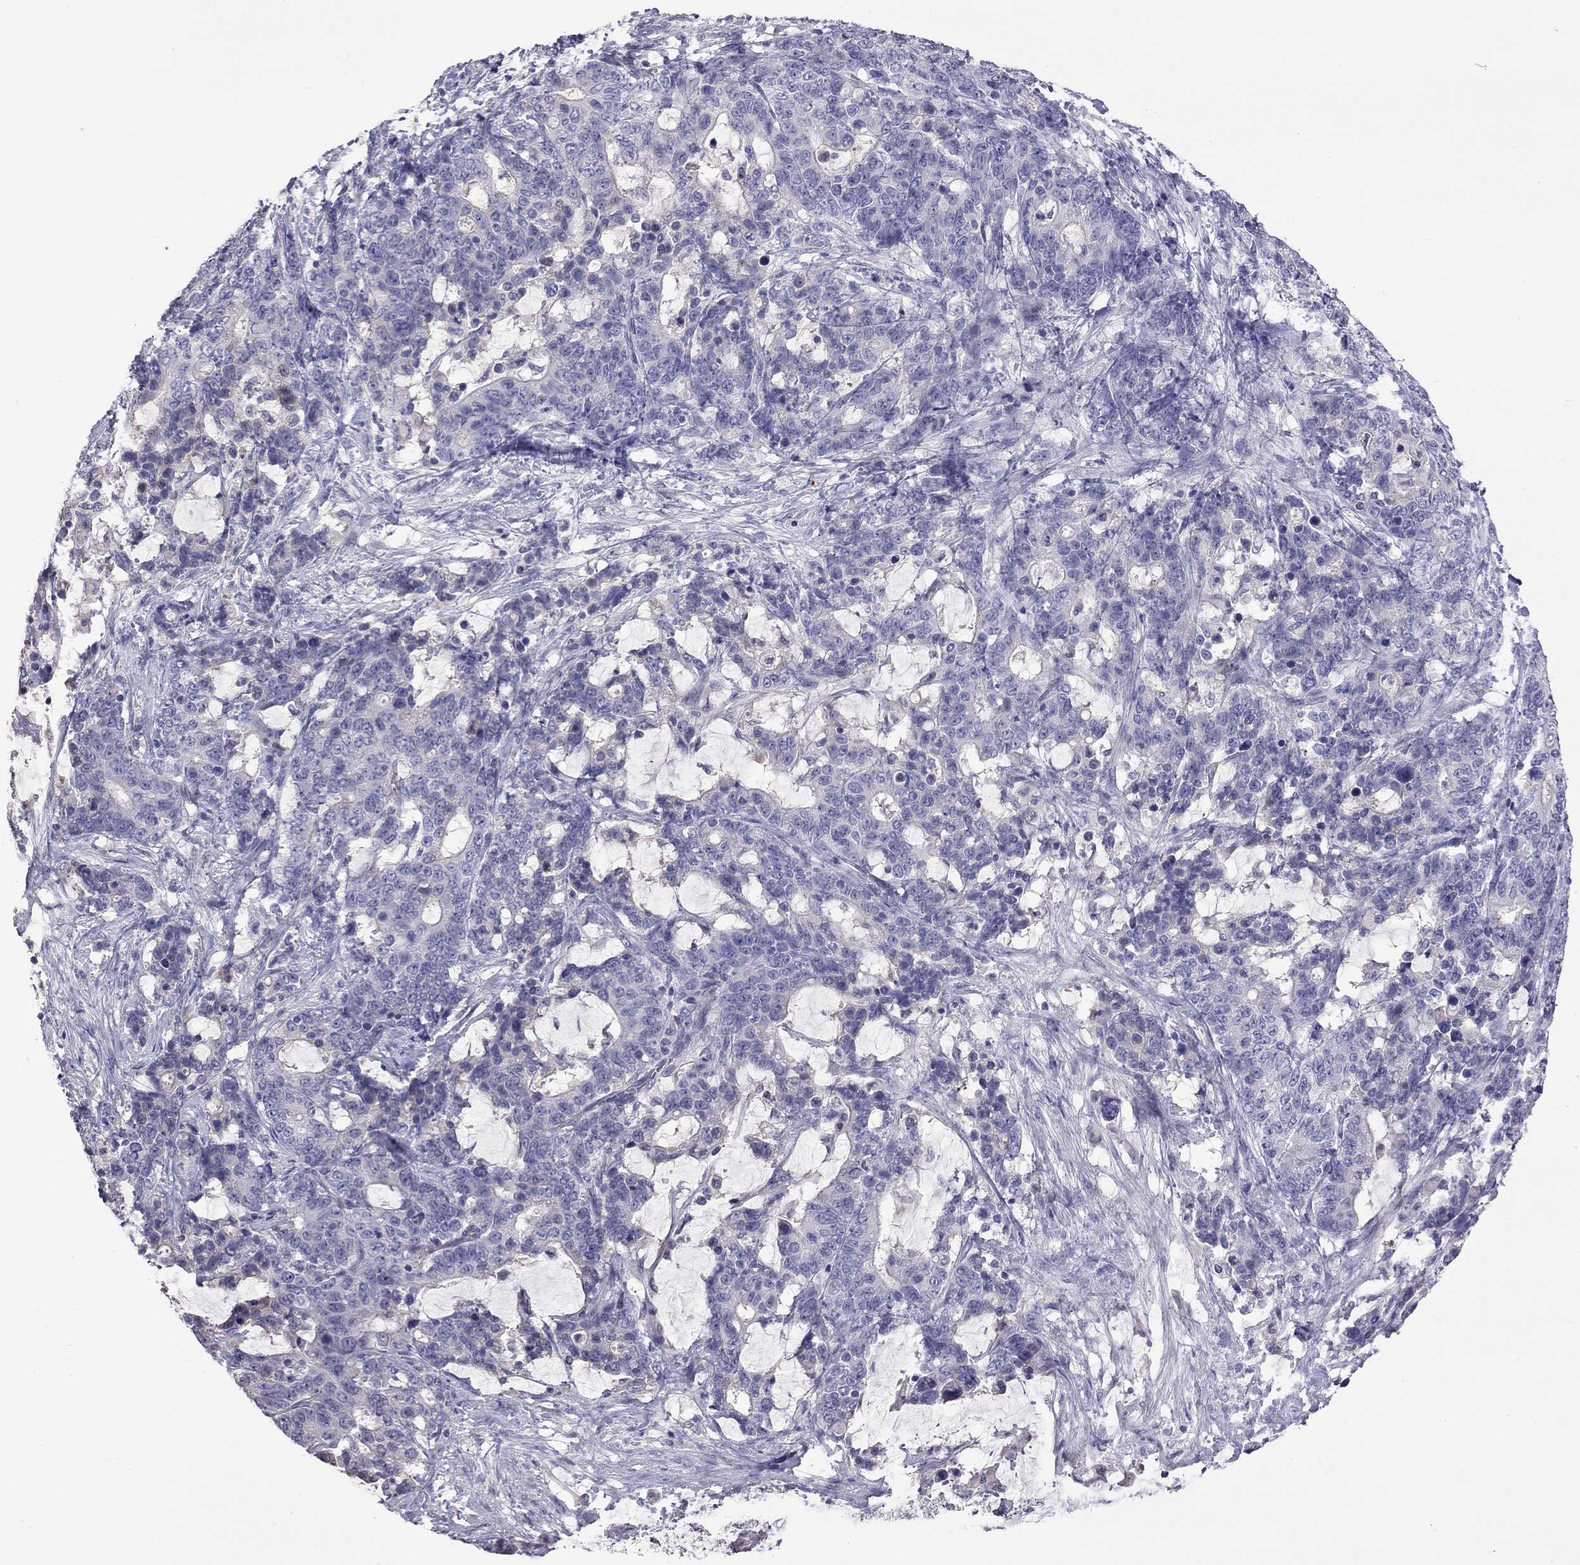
{"staining": {"intensity": "negative", "quantity": "none", "location": "none"}, "tissue": "stomach cancer", "cell_type": "Tumor cells", "image_type": "cancer", "snomed": [{"axis": "morphology", "description": "Normal tissue, NOS"}, {"axis": "morphology", "description": "Adenocarcinoma, NOS"}, {"axis": "topography", "description": "Stomach"}], "caption": "An immunohistochemistry (IHC) image of adenocarcinoma (stomach) is shown. There is no staining in tumor cells of adenocarcinoma (stomach).", "gene": "FEZ1", "patient": {"sex": "female", "age": 64}}